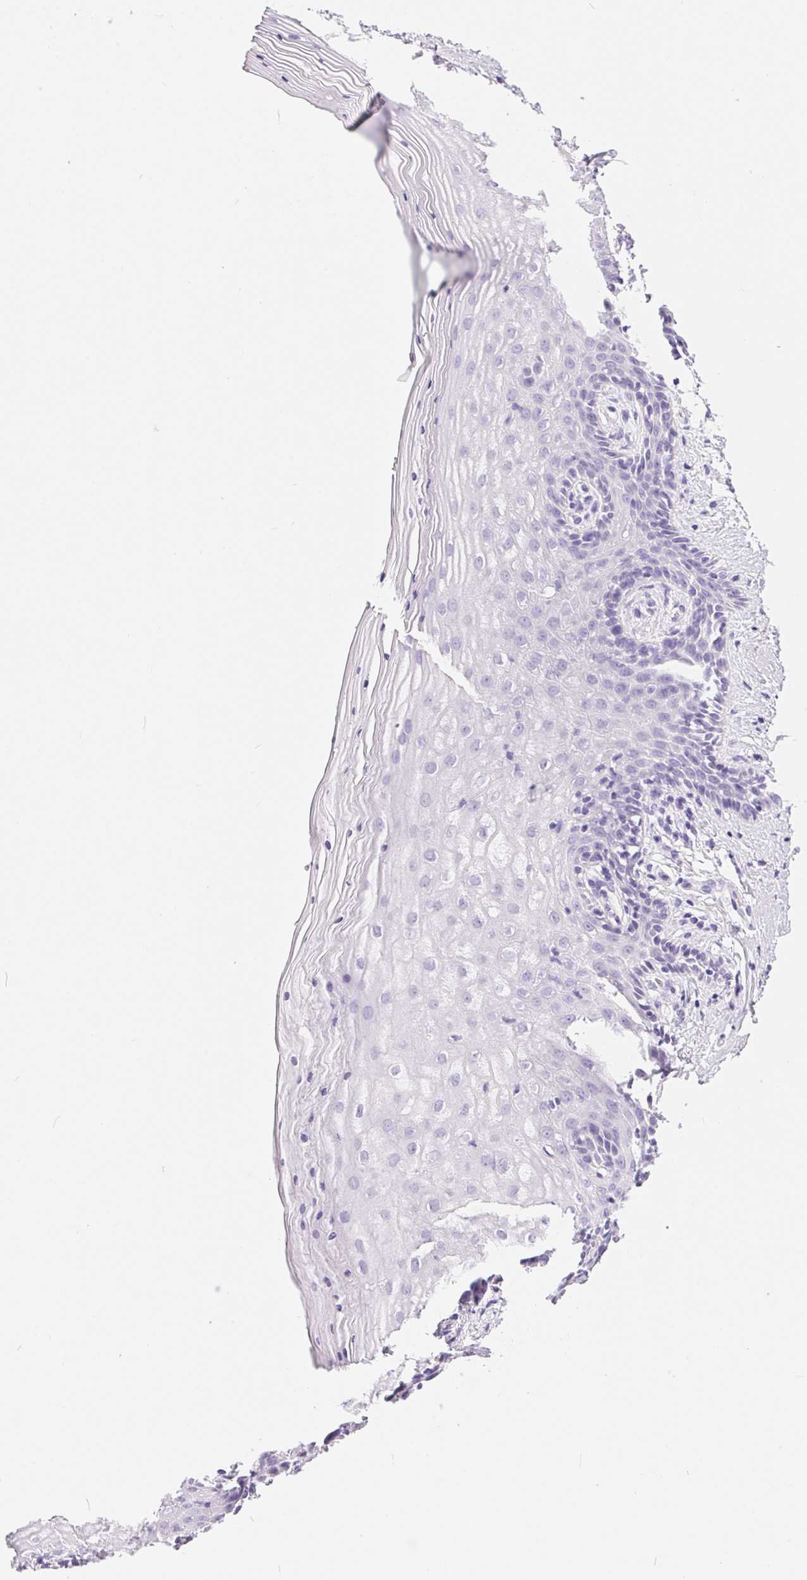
{"staining": {"intensity": "negative", "quantity": "none", "location": "none"}, "tissue": "vagina", "cell_type": "Squamous epithelial cells", "image_type": "normal", "snomed": [{"axis": "morphology", "description": "Normal tissue, NOS"}, {"axis": "topography", "description": "Vagina"}], "caption": "A high-resolution photomicrograph shows IHC staining of benign vagina, which reveals no significant expression in squamous epithelial cells.", "gene": "XDH", "patient": {"sex": "female", "age": 45}}